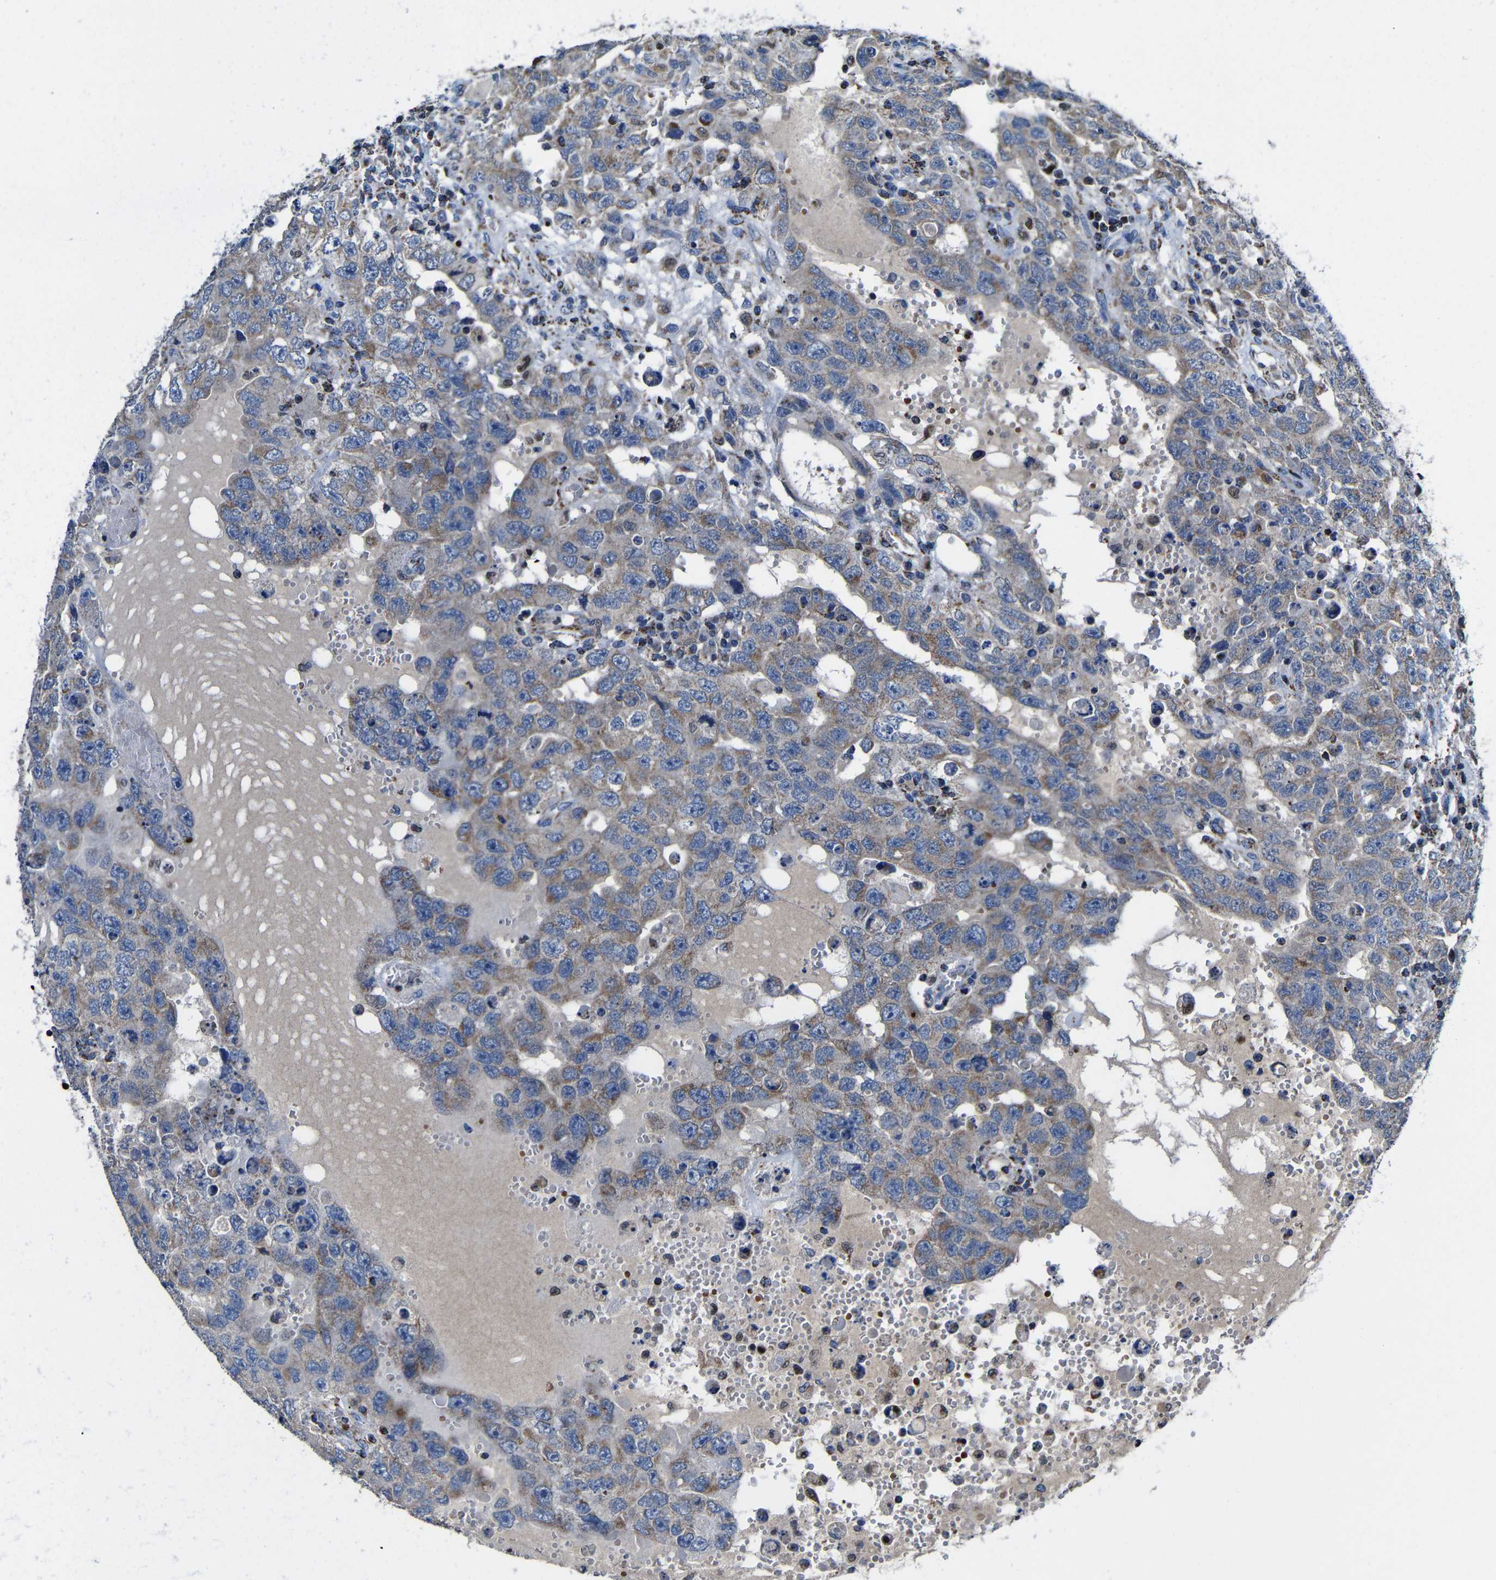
{"staining": {"intensity": "weak", "quantity": ">75%", "location": "cytoplasmic/membranous"}, "tissue": "testis cancer", "cell_type": "Tumor cells", "image_type": "cancer", "snomed": [{"axis": "morphology", "description": "Carcinoma, Embryonal, NOS"}, {"axis": "topography", "description": "Testis"}], "caption": "Immunohistochemistry of testis cancer displays low levels of weak cytoplasmic/membranous expression in approximately >75% of tumor cells.", "gene": "CA5B", "patient": {"sex": "male", "age": 26}}